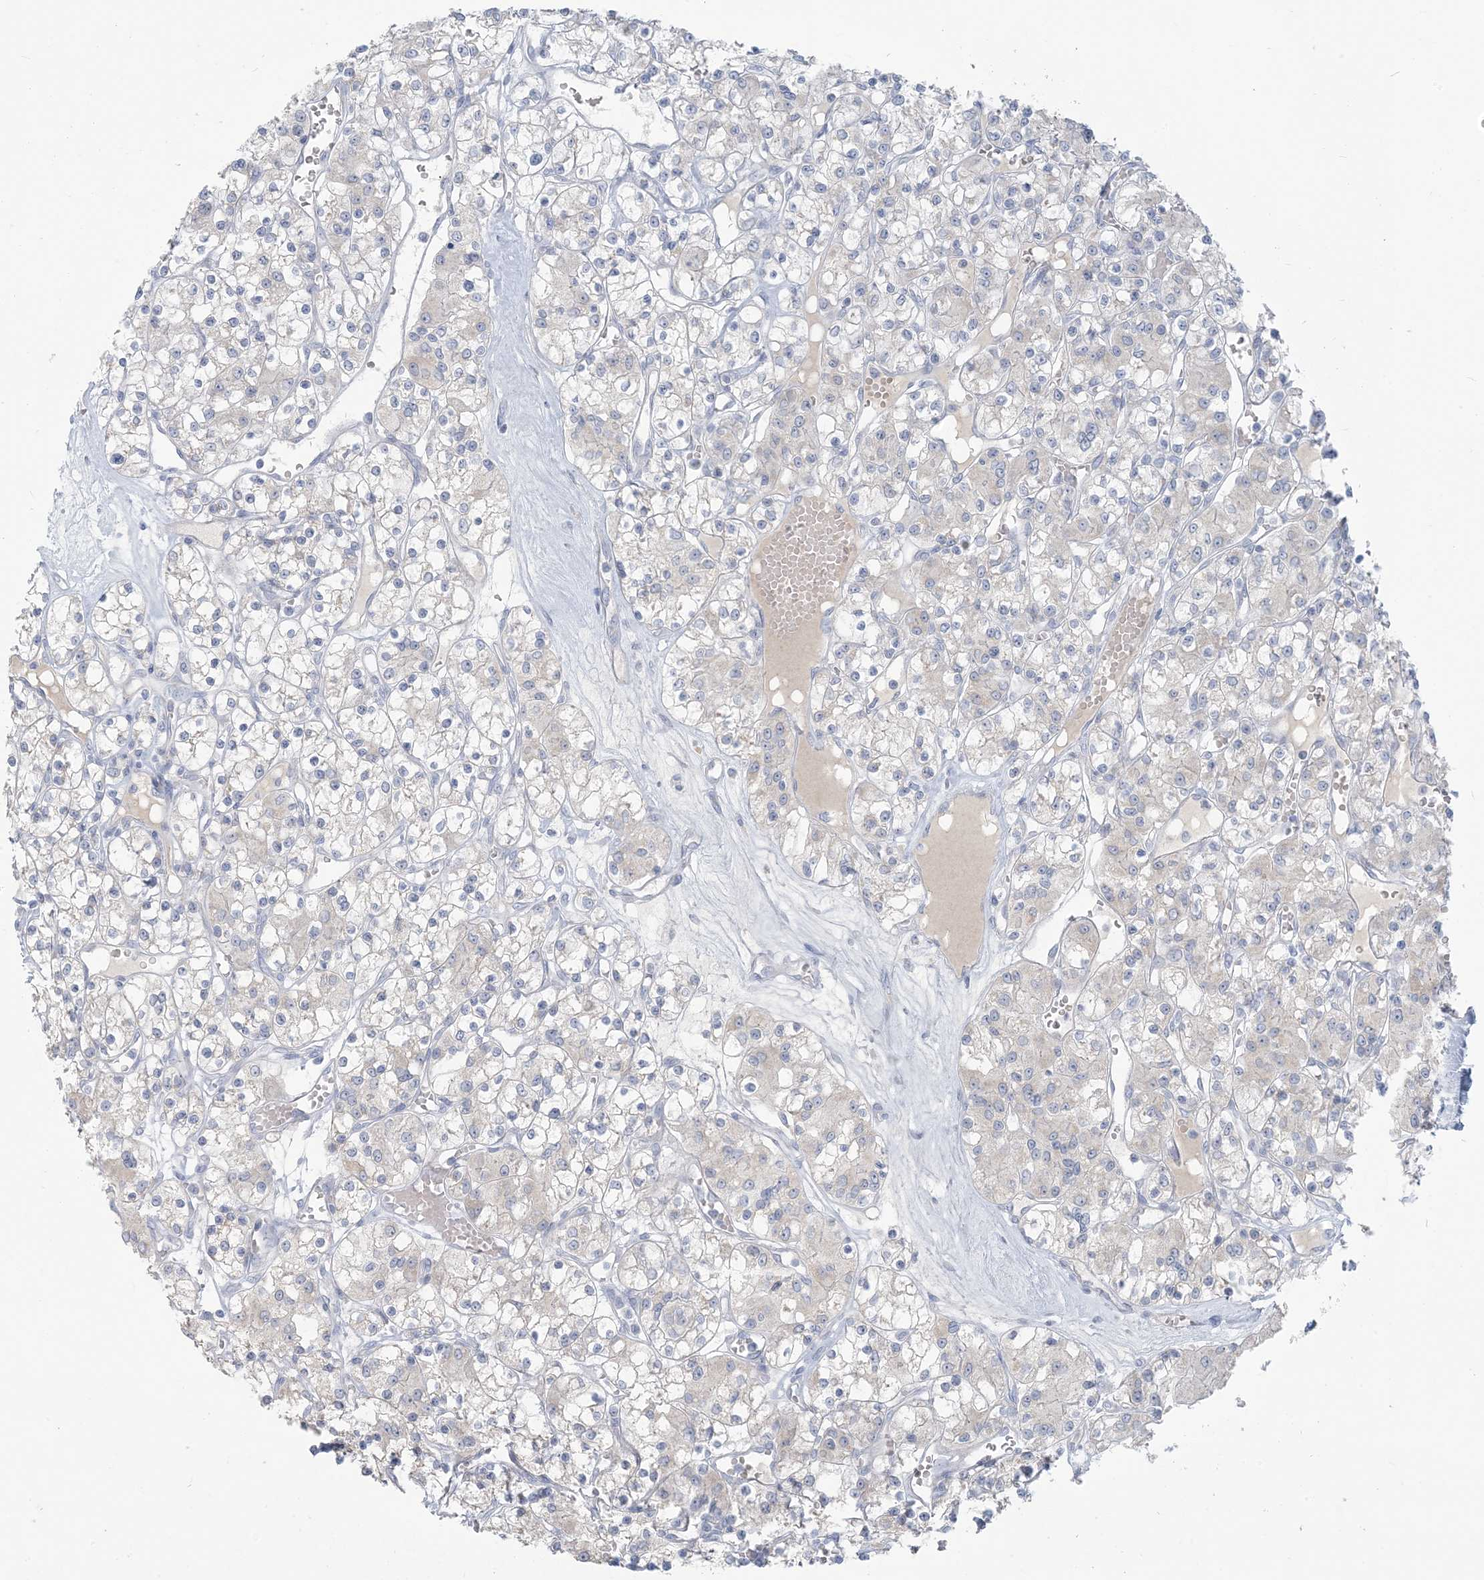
{"staining": {"intensity": "negative", "quantity": "none", "location": "none"}, "tissue": "renal cancer", "cell_type": "Tumor cells", "image_type": "cancer", "snomed": [{"axis": "morphology", "description": "Adenocarcinoma, NOS"}, {"axis": "topography", "description": "Kidney"}], "caption": "High magnification brightfield microscopy of renal cancer (adenocarcinoma) stained with DAB (brown) and counterstained with hematoxylin (blue): tumor cells show no significant expression.", "gene": "SCML1", "patient": {"sex": "female", "age": 59}}